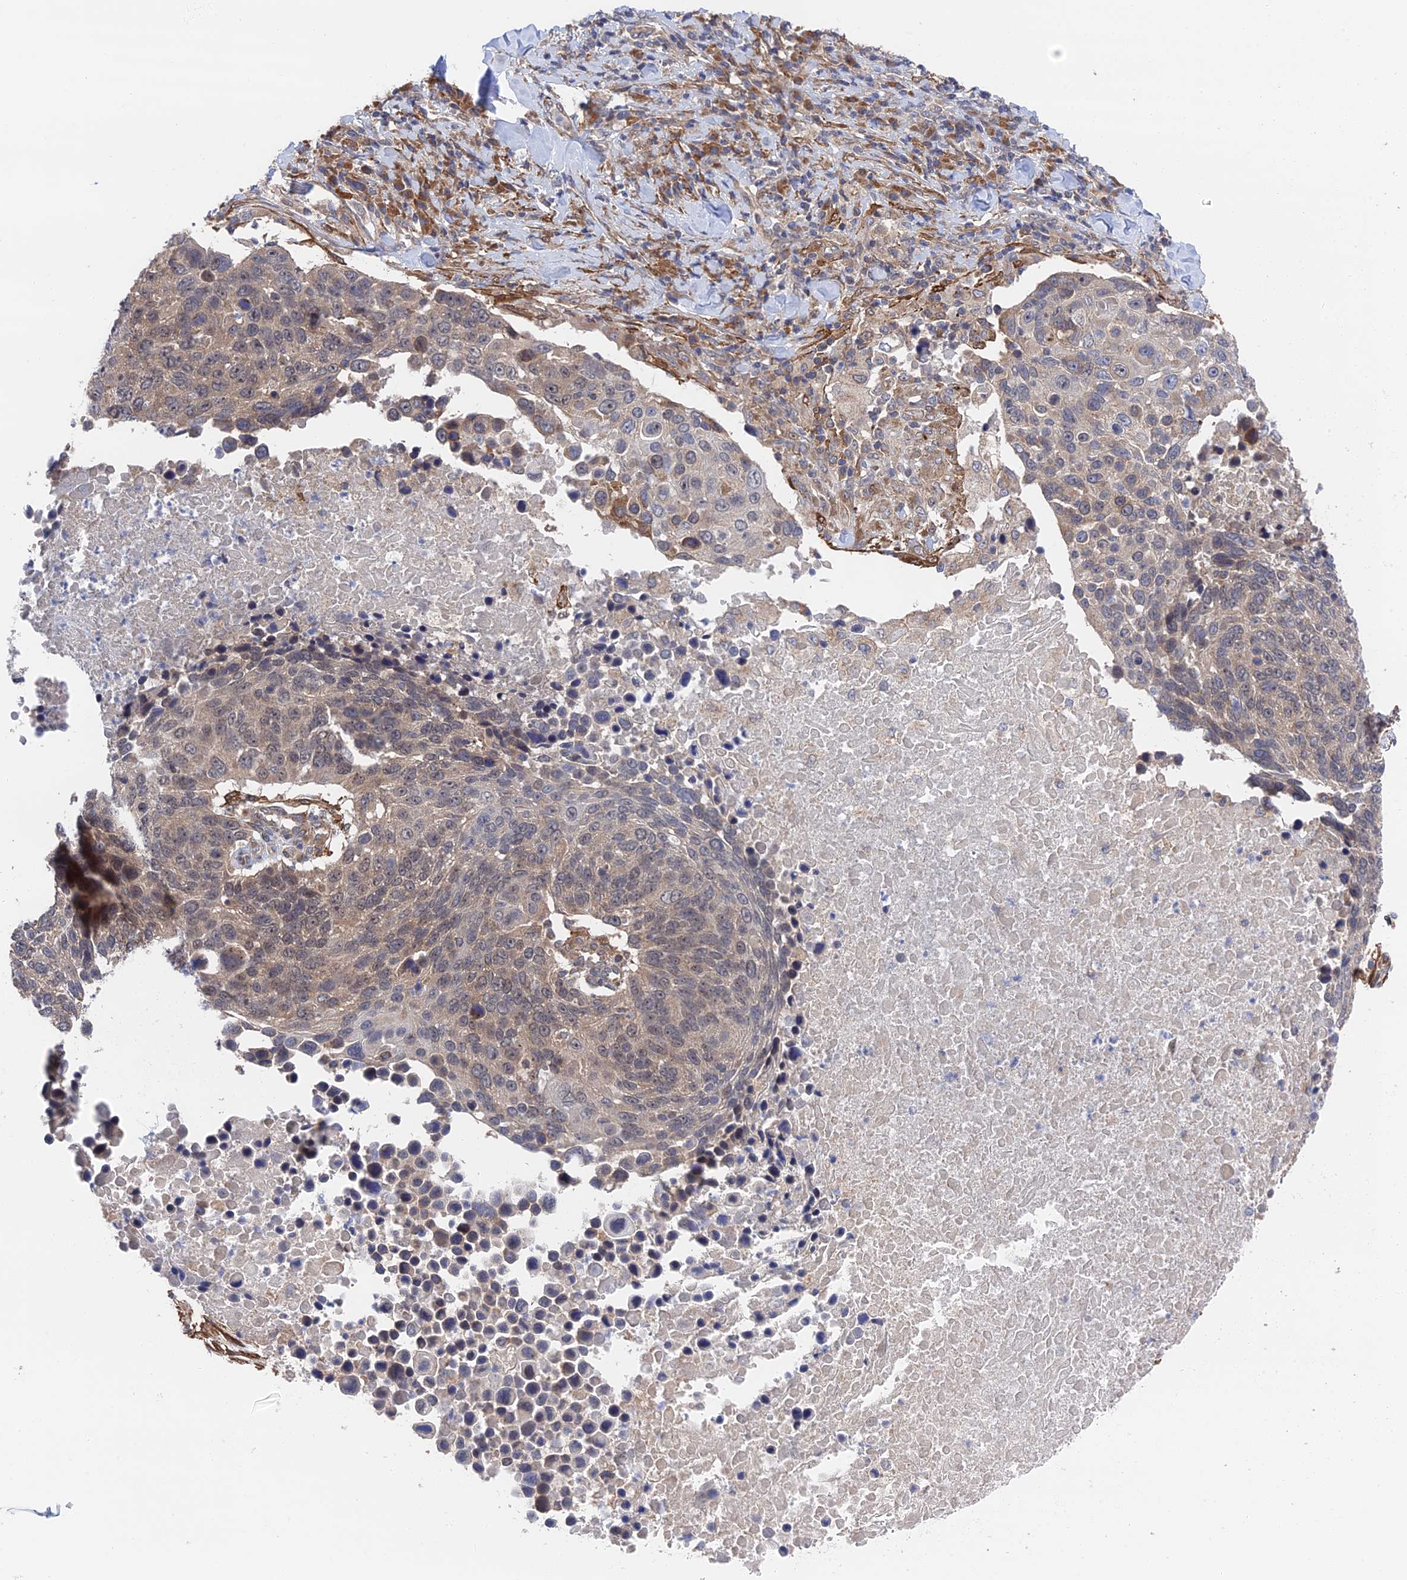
{"staining": {"intensity": "moderate", "quantity": "25%-75%", "location": "cytoplasmic/membranous,nuclear"}, "tissue": "lung cancer", "cell_type": "Tumor cells", "image_type": "cancer", "snomed": [{"axis": "morphology", "description": "Normal tissue, NOS"}, {"axis": "morphology", "description": "Squamous cell carcinoma, NOS"}, {"axis": "topography", "description": "Lymph node"}, {"axis": "topography", "description": "Lung"}], "caption": "Immunohistochemistry (DAB (3,3'-diaminobenzidine)) staining of lung cancer displays moderate cytoplasmic/membranous and nuclear protein staining in approximately 25%-75% of tumor cells. The staining was performed using DAB (3,3'-diaminobenzidine), with brown indicating positive protein expression. Nuclei are stained blue with hematoxylin.", "gene": "ZNF320", "patient": {"sex": "male", "age": 66}}